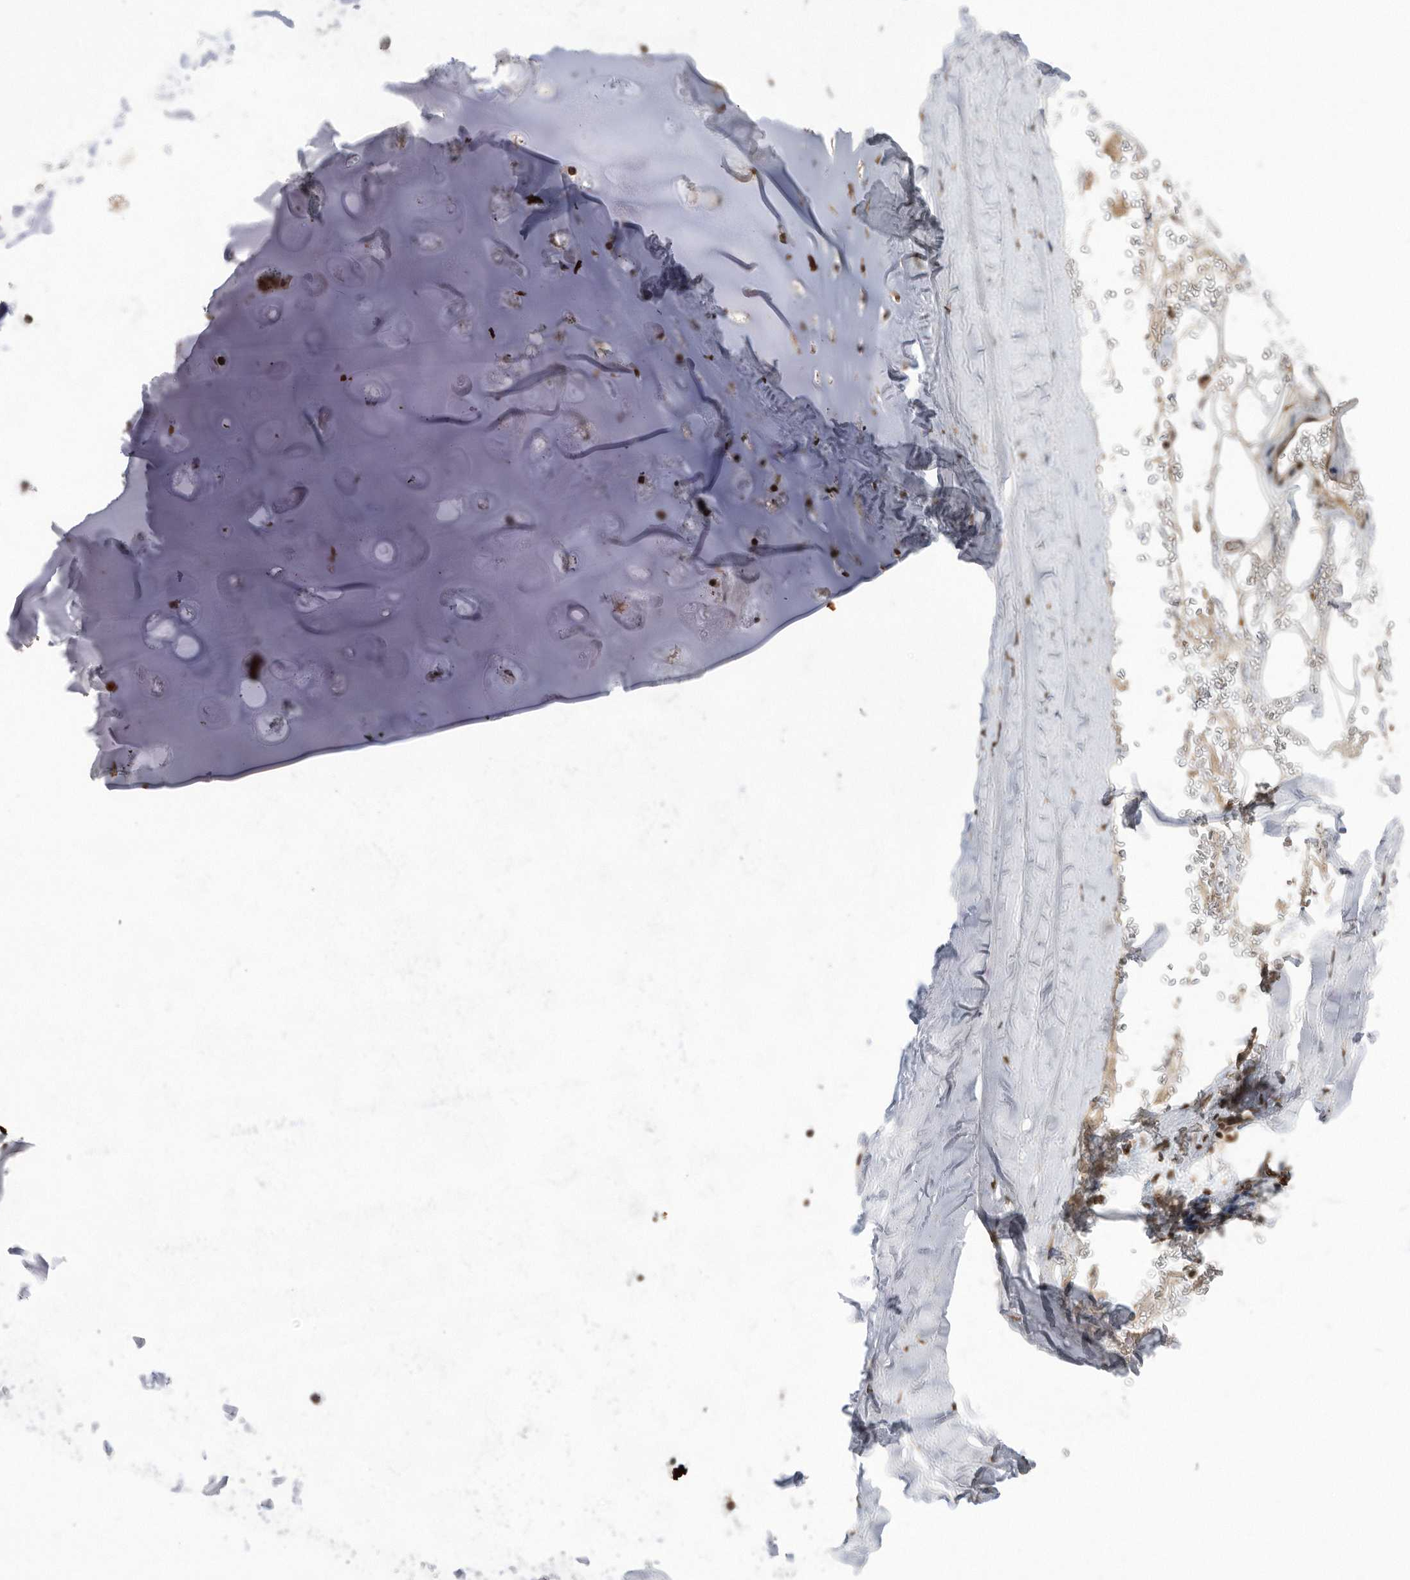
{"staining": {"intensity": "strong", "quantity": ">75%", "location": "nuclear"}, "tissue": "adipose tissue", "cell_type": "Adipocytes", "image_type": "normal", "snomed": [{"axis": "morphology", "description": "Normal tissue, NOS"}, {"axis": "topography", "description": "Cartilage tissue"}], "caption": "A brown stain highlights strong nuclear expression of a protein in adipocytes of unremarkable adipose tissue.", "gene": "TDRD3", "patient": {"sex": "female", "age": 63}}